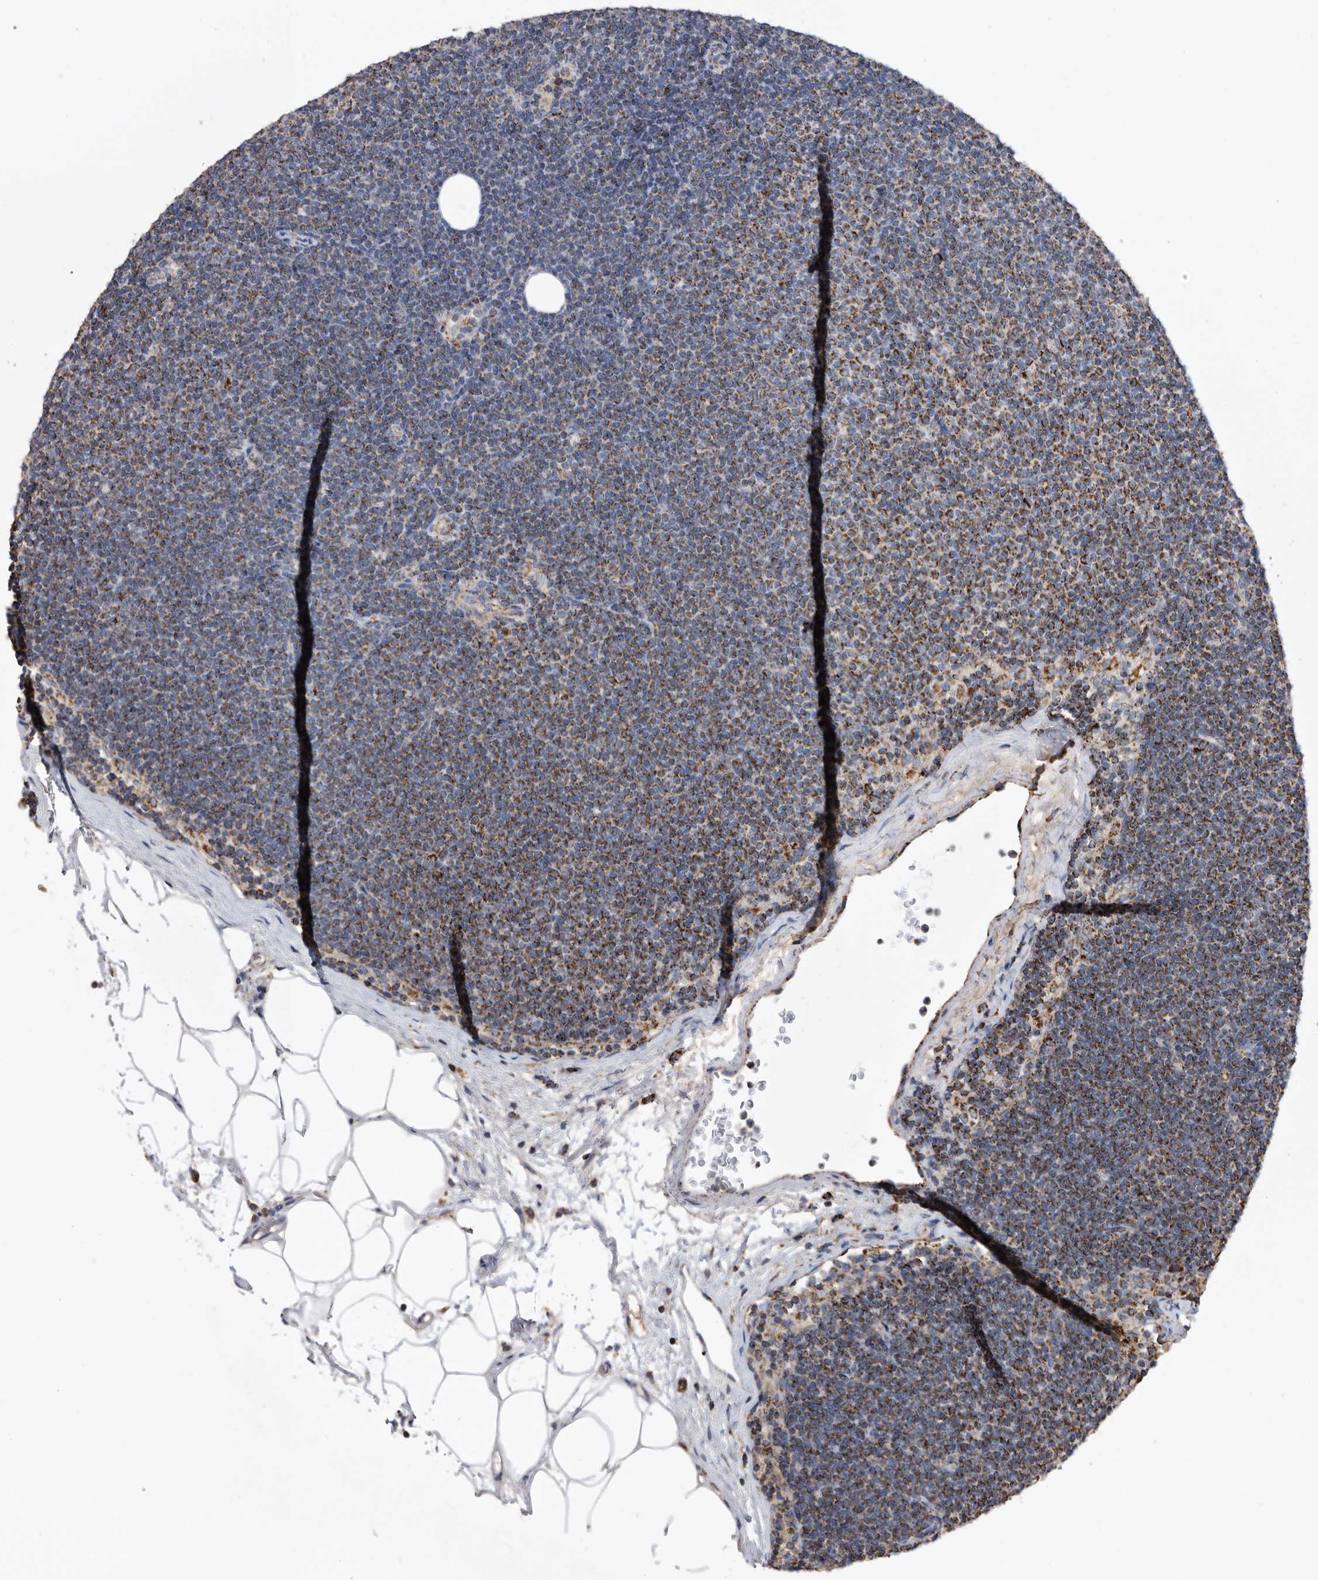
{"staining": {"intensity": "strong", "quantity": ">75%", "location": "cytoplasmic/membranous"}, "tissue": "lymphoma", "cell_type": "Tumor cells", "image_type": "cancer", "snomed": [{"axis": "morphology", "description": "Malignant lymphoma, non-Hodgkin's type, Low grade"}, {"axis": "topography", "description": "Lymph node"}], "caption": "Immunohistochemistry histopathology image of human lymphoma stained for a protein (brown), which displays high levels of strong cytoplasmic/membranous expression in about >75% of tumor cells.", "gene": "WFDC1", "patient": {"sex": "female", "age": 53}}